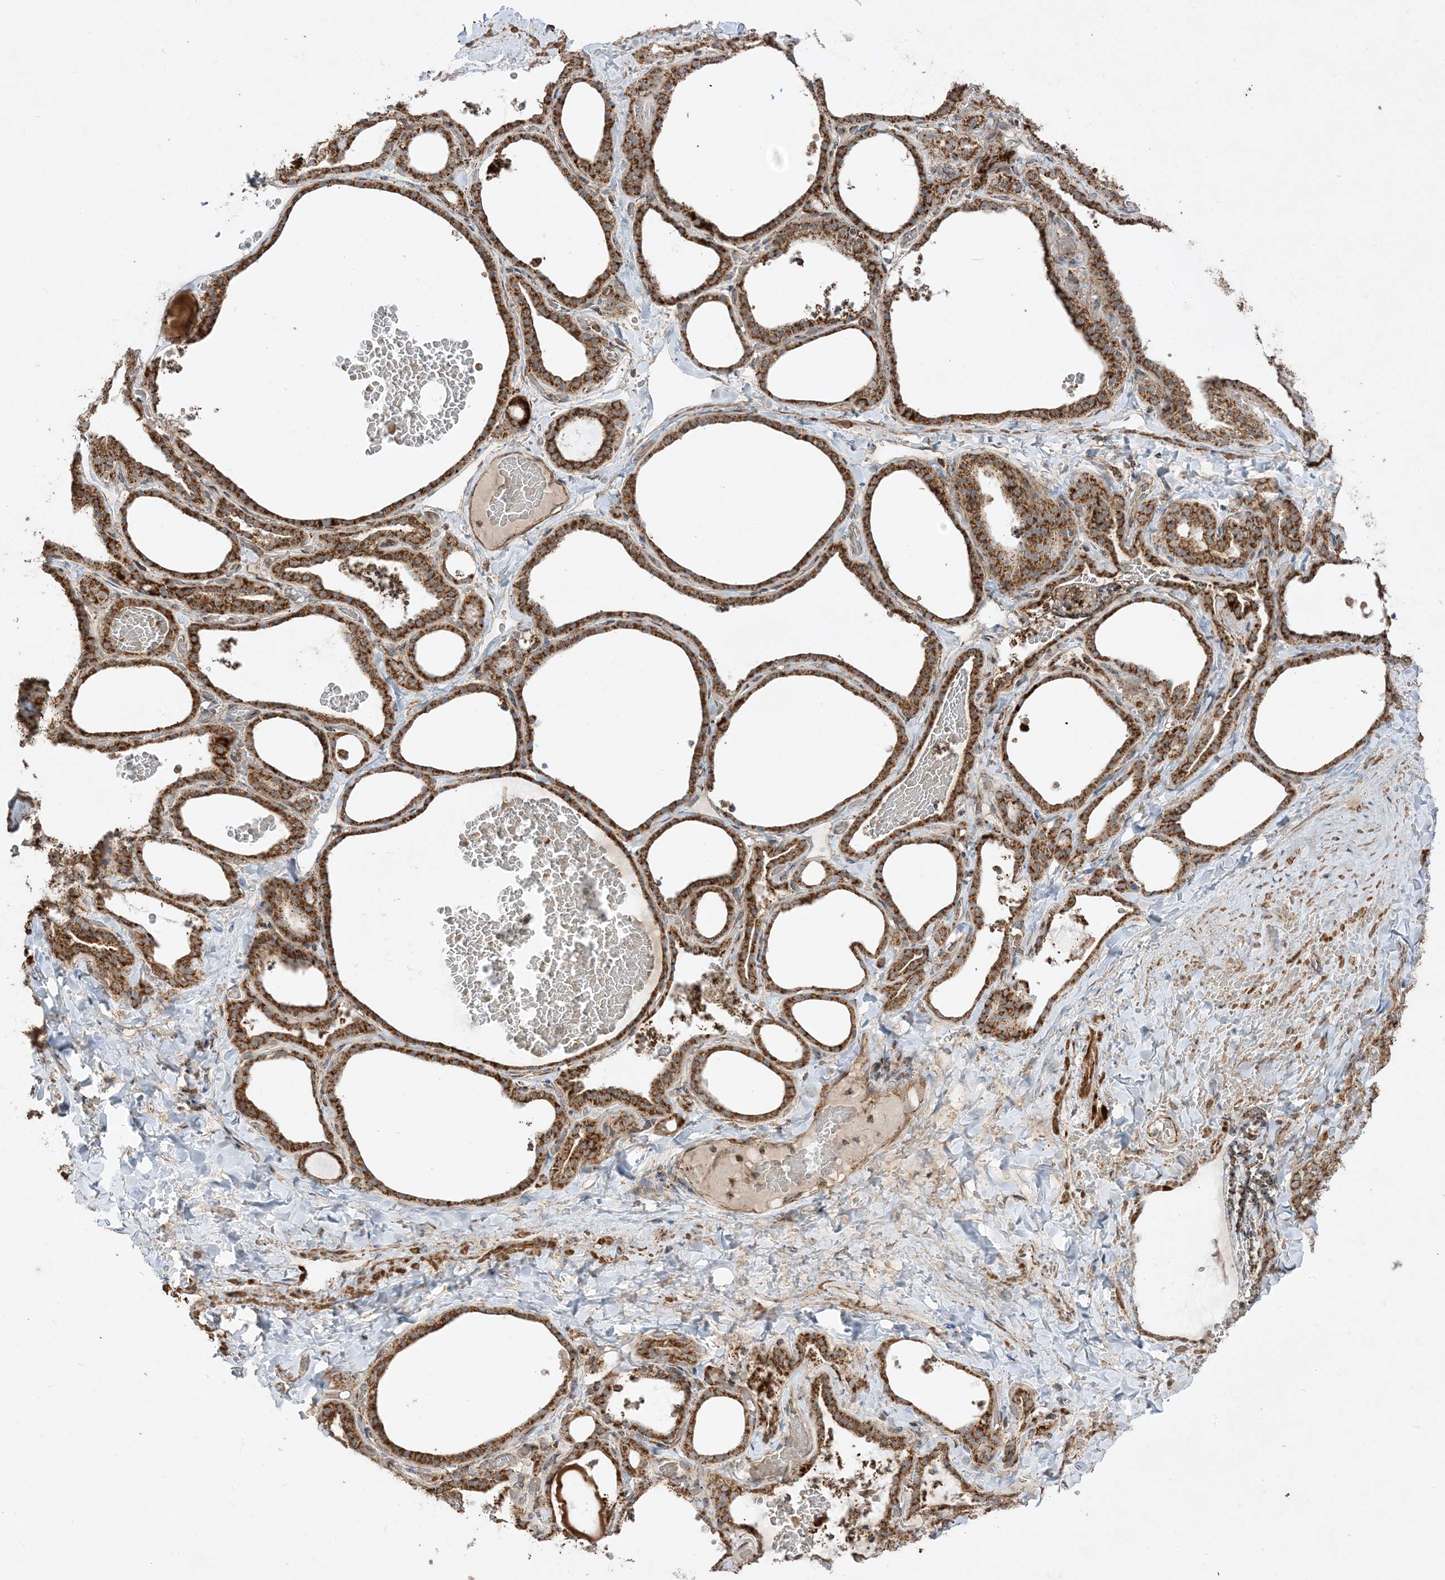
{"staining": {"intensity": "strong", "quantity": ">75%", "location": "cytoplasmic/membranous"}, "tissue": "thyroid gland", "cell_type": "Glandular cells", "image_type": "normal", "snomed": [{"axis": "morphology", "description": "Normal tissue, NOS"}, {"axis": "topography", "description": "Thyroid gland"}], "caption": "Thyroid gland was stained to show a protein in brown. There is high levels of strong cytoplasmic/membranous positivity in approximately >75% of glandular cells. The staining was performed using DAB, with brown indicating positive protein expression. Nuclei are stained blue with hematoxylin.", "gene": "AARS2", "patient": {"sex": "female", "age": 22}}